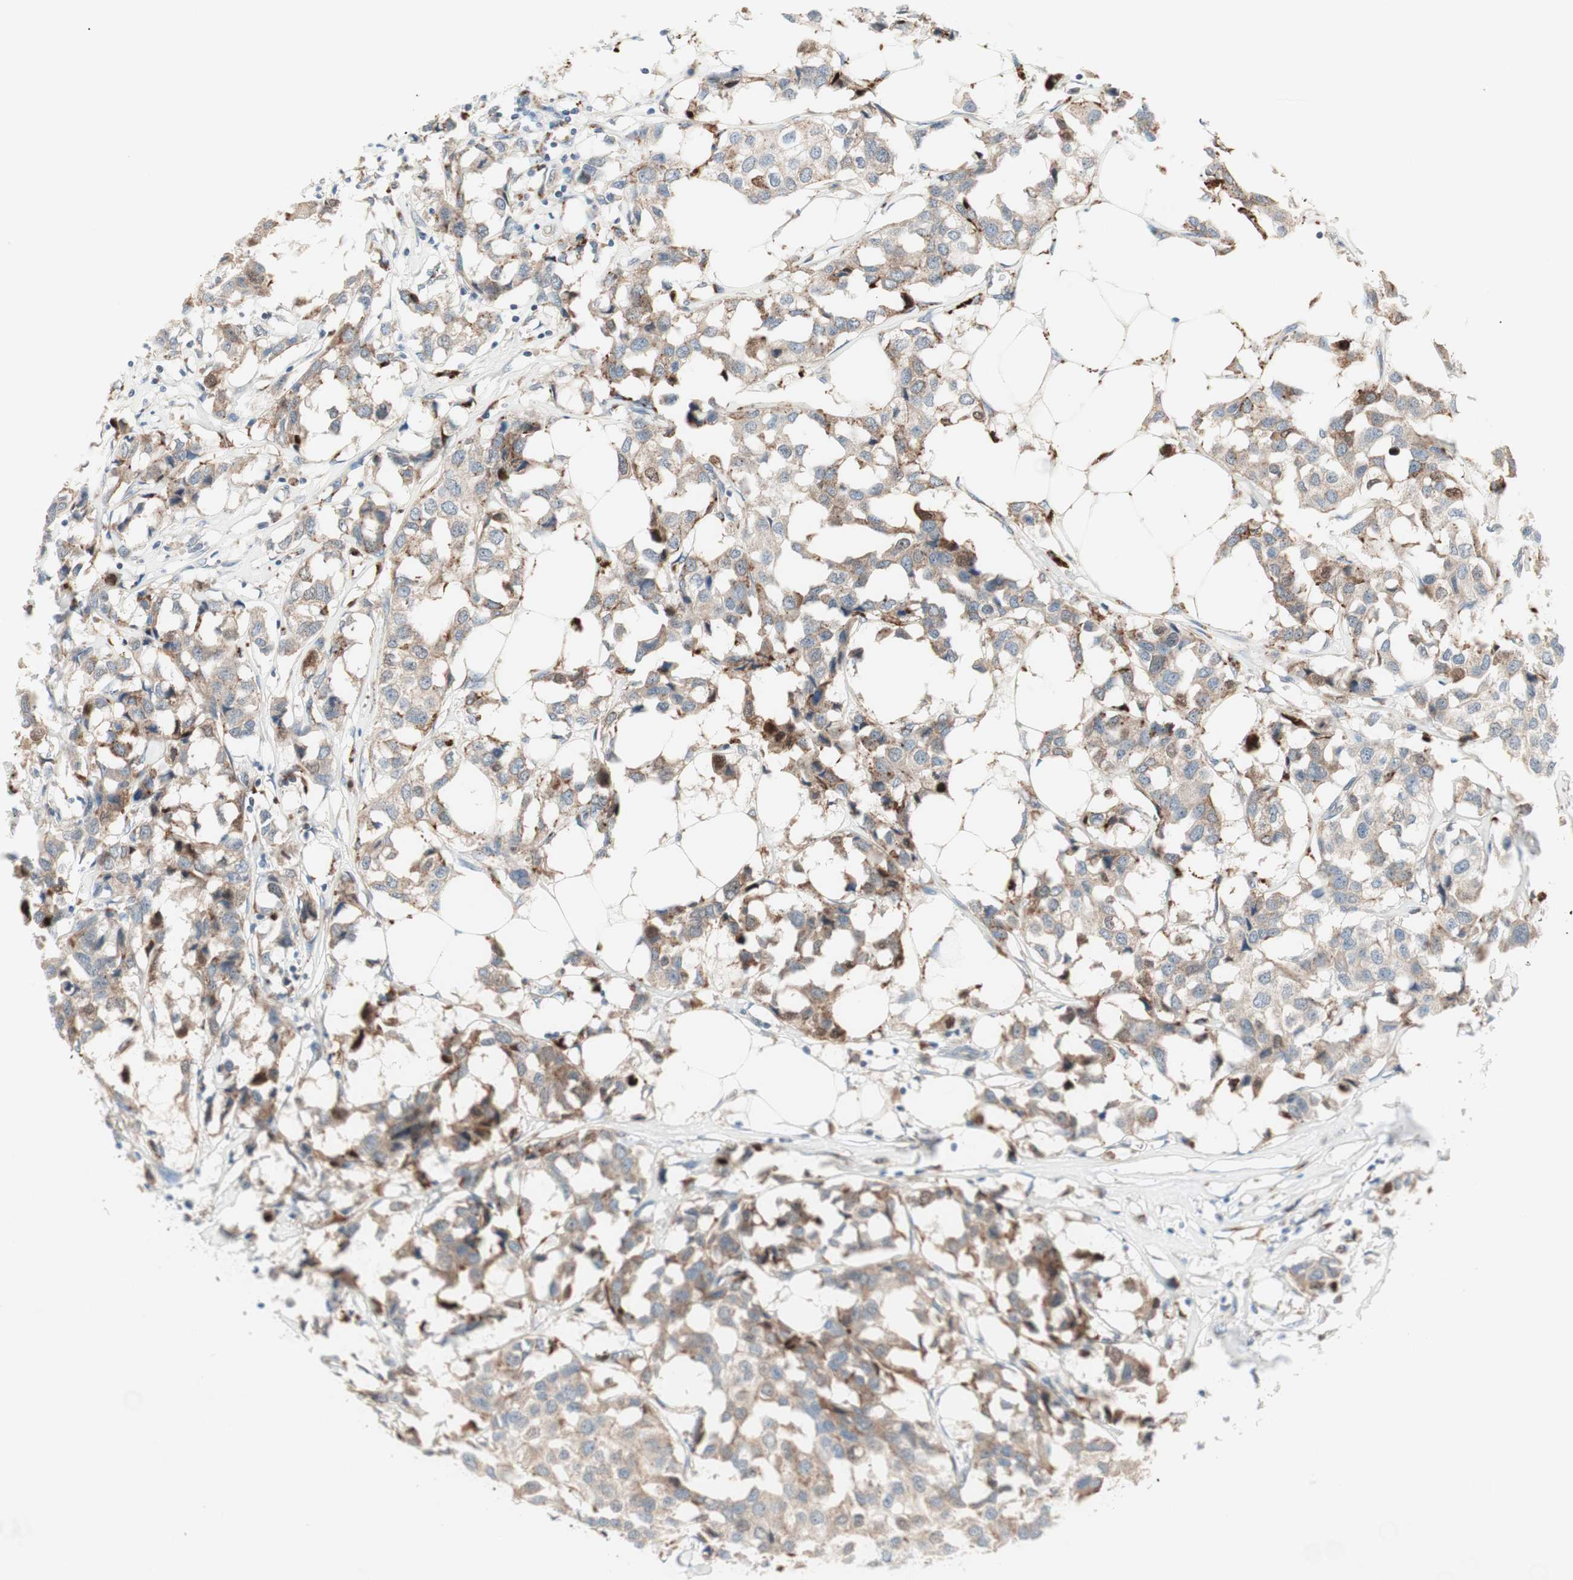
{"staining": {"intensity": "moderate", "quantity": "25%-75%", "location": "cytoplasmic/membranous"}, "tissue": "breast cancer", "cell_type": "Tumor cells", "image_type": "cancer", "snomed": [{"axis": "morphology", "description": "Duct carcinoma"}, {"axis": "topography", "description": "Breast"}], "caption": "Tumor cells show medium levels of moderate cytoplasmic/membranous staining in about 25%-75% of cells in breast cancer (intraductal carcinoma). (brown staining indicates protein expression, while blue staining denotes nuclei).", "gene": "FGFR4", "patient": {"sex": "female", "age": 80}}